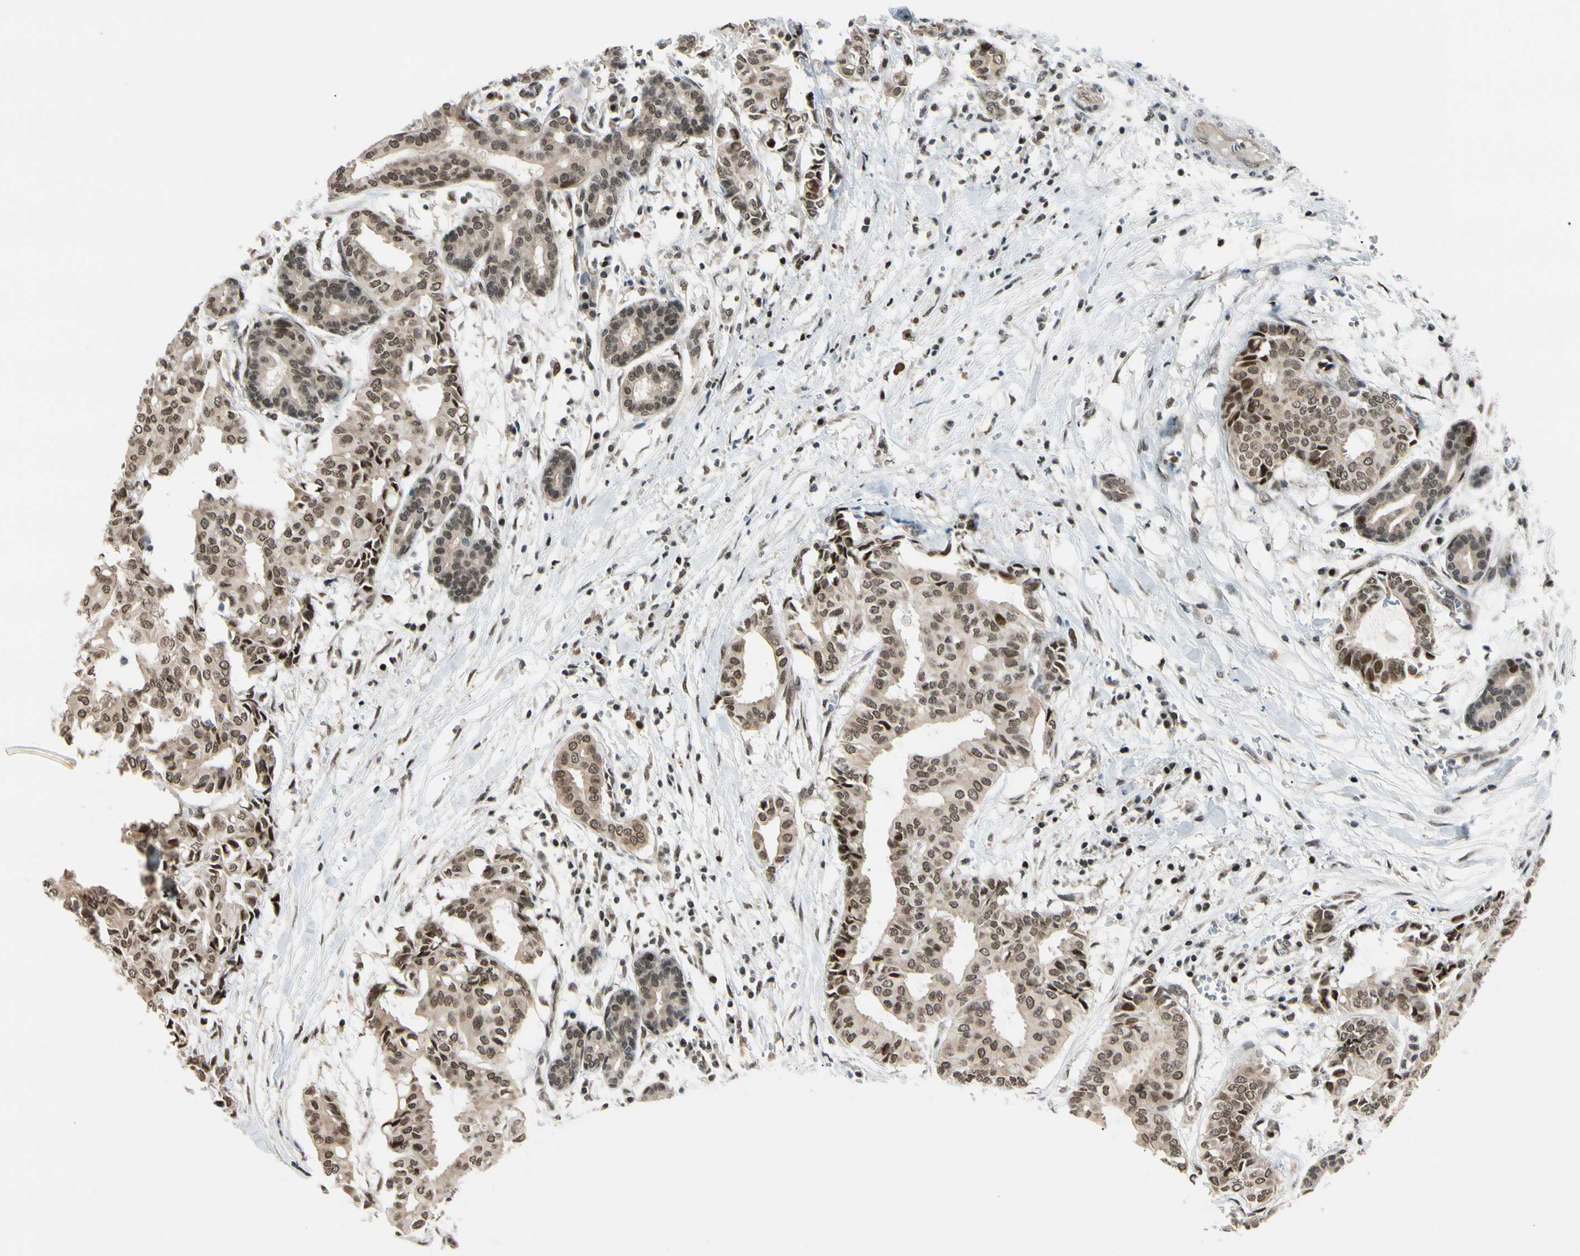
{"staining": {"intensity": "moderate", "quantity": ">75%", "location": "cytoplasmic/membranous,nuclear"}, "tissue": "head and neck cancer", "cell_type": "Tumor cells", "image_type": "cancer", "snomed": [{"axis": "morphology", "description": "Adenocarcinoma, NOS"}, {"axis": "topography", "description": "Salivary gland"}, {"axis": "topography", "description": "Head-Neck"}], "caption": "Moderate cytoplasmic/membranous and nuclear staining is identified in about >75% of tumor cells in head and neck adenocarcinoma. The protein is stained brown, and the nuclei are stained in blue (DAB (3,3'-diaminobenzidine) IHC with brightfield microscopy, high magnification).", "gene": "SUFU", "patient": {"sex": "female", "age": 59}}